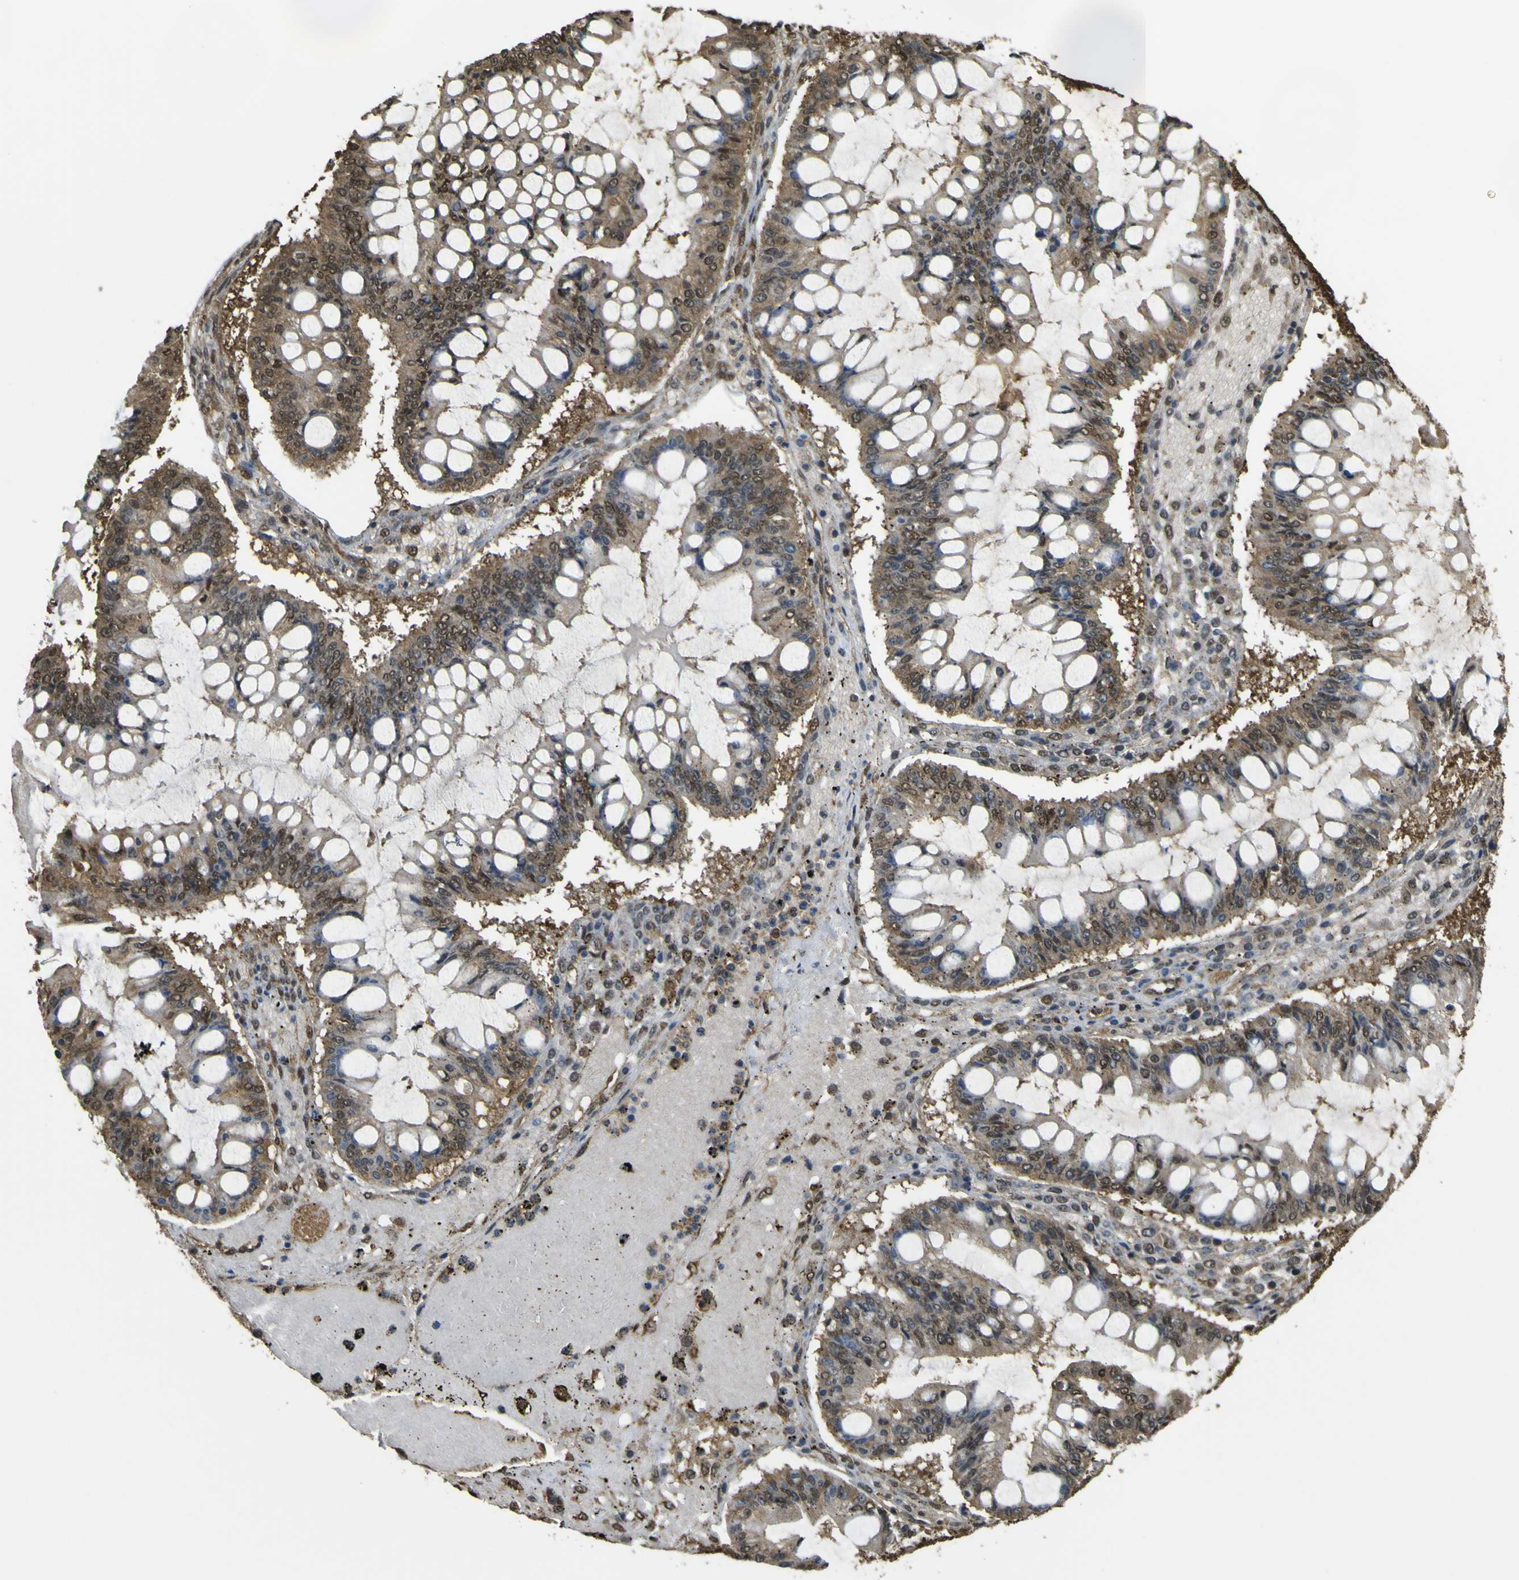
{"staining": {"intensity": "moderate", "quantity": "25%-75%", "location": "cytoplasmic/membranous,nuclear"}, "tissue": "ovarian cancer", "cell_type": "Tumor cells", "image_type": "cancer", "snomed": [{"axis": "morphology", "description": "Cystadenocarcinoma, mucinous, NOS"}, {"axis": "topography", "description": "Ovary"}], "caption": "Immunohistochemistry histopathology image of neoplastic tissue: ovarian cancer stained using immunohistochemistry displays medium levels of moderate protein expression localized specifically in the cytoplasmic/membranous and nuclear of tumor cells, appearing as a cytoplasmic/membranous and nuclear brown color.", "gene": "YWHAG", "patient": {"sex": "female", "age": 73}}